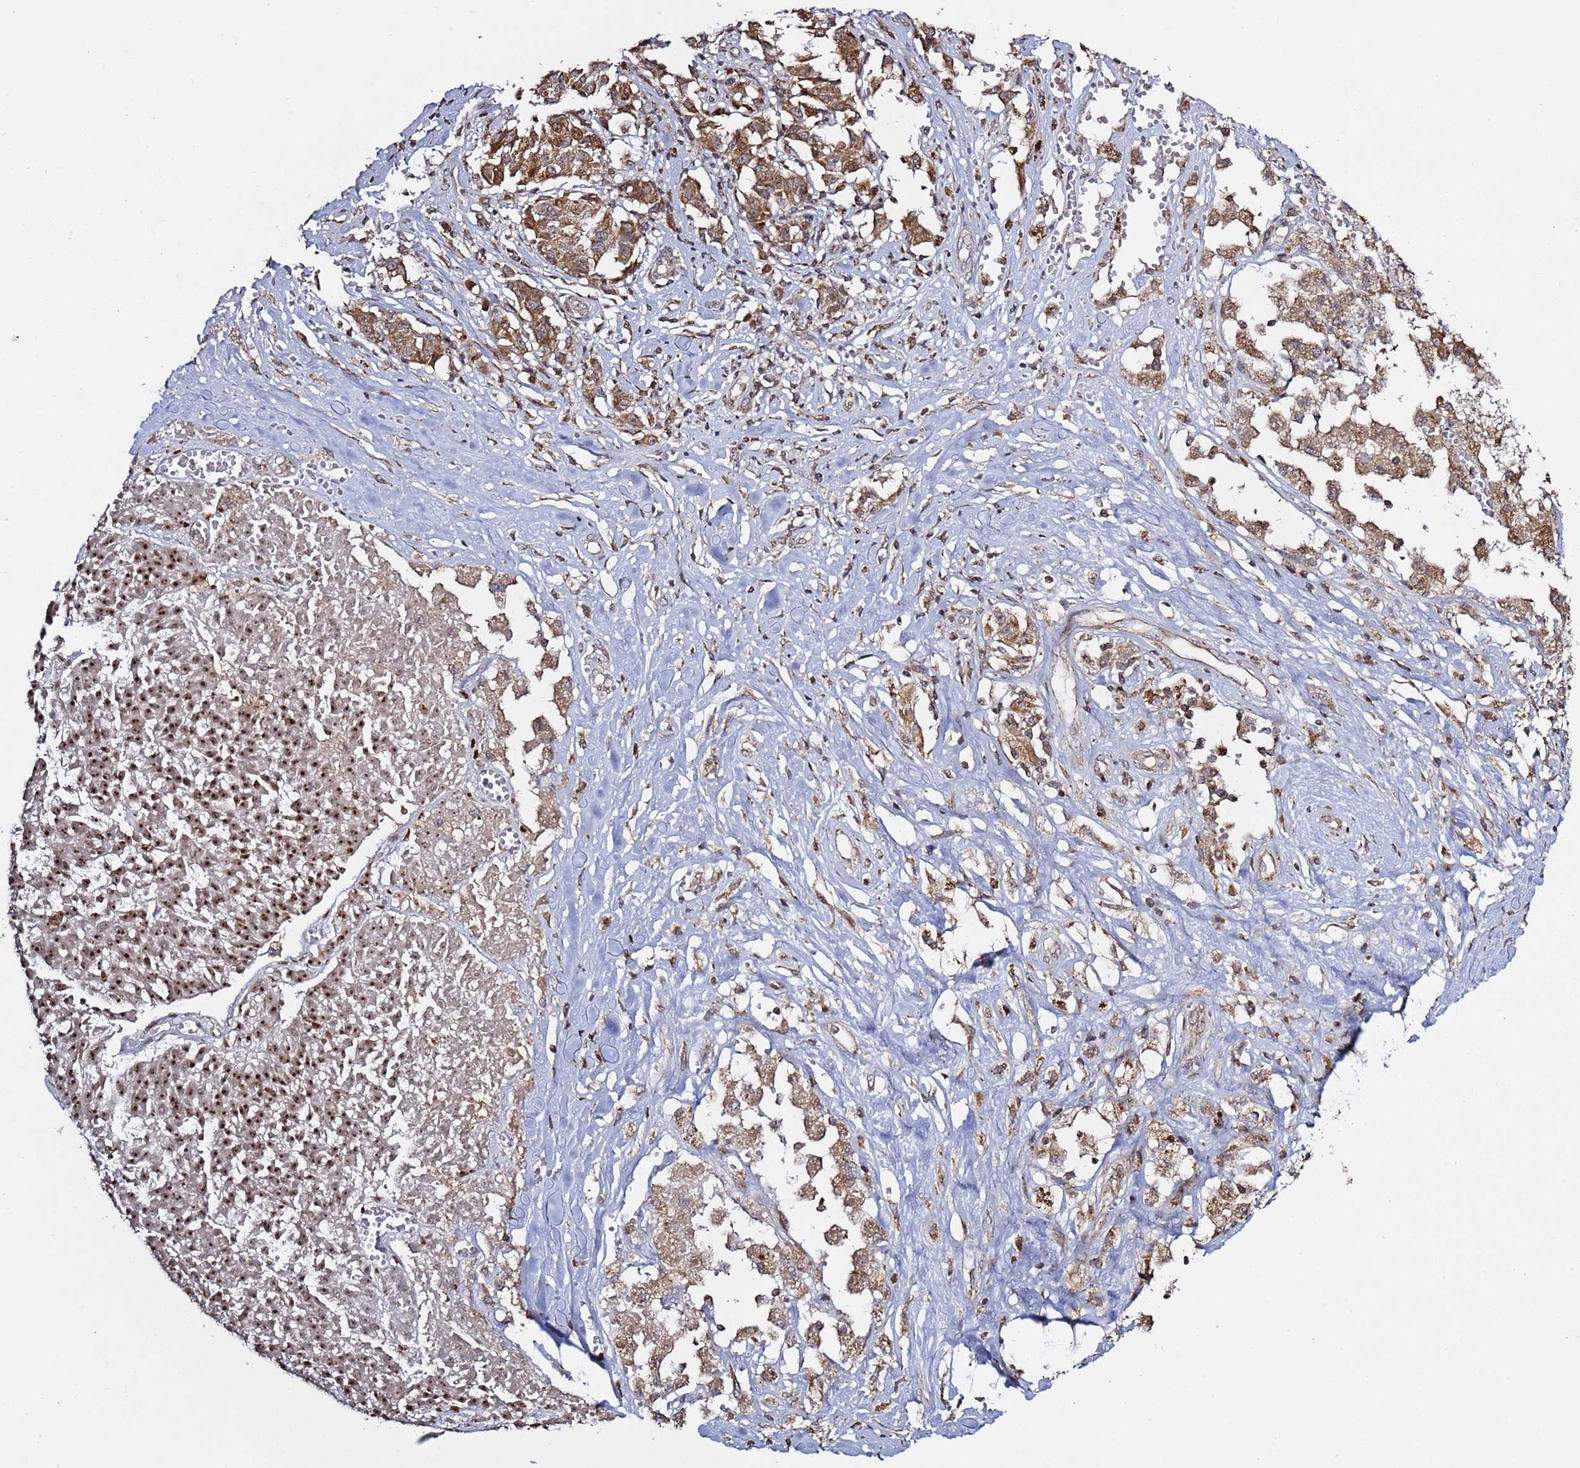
{"staining": {"intensity": "moderate", "quantity": ">75%", "location": "cytoplasmic/membranous"}, "tissue": "melanoma", "cell_type": "Tumor cells", "image_type": "cancer", "snomed": [{"axis": "morphology", "description": "Malignant melanoma, NOS"}, {"axis": "topography", "description": "Skin"}], "caption": "A photomicrograph showing moderate cytoplasmic/membranous staining in approximately >75% of tumor cells in malignant melanoma, as visualized by brown immunohistochemical staining.", "gene": "RCOR2", "patient": {"sex": "female", "age": 72}}